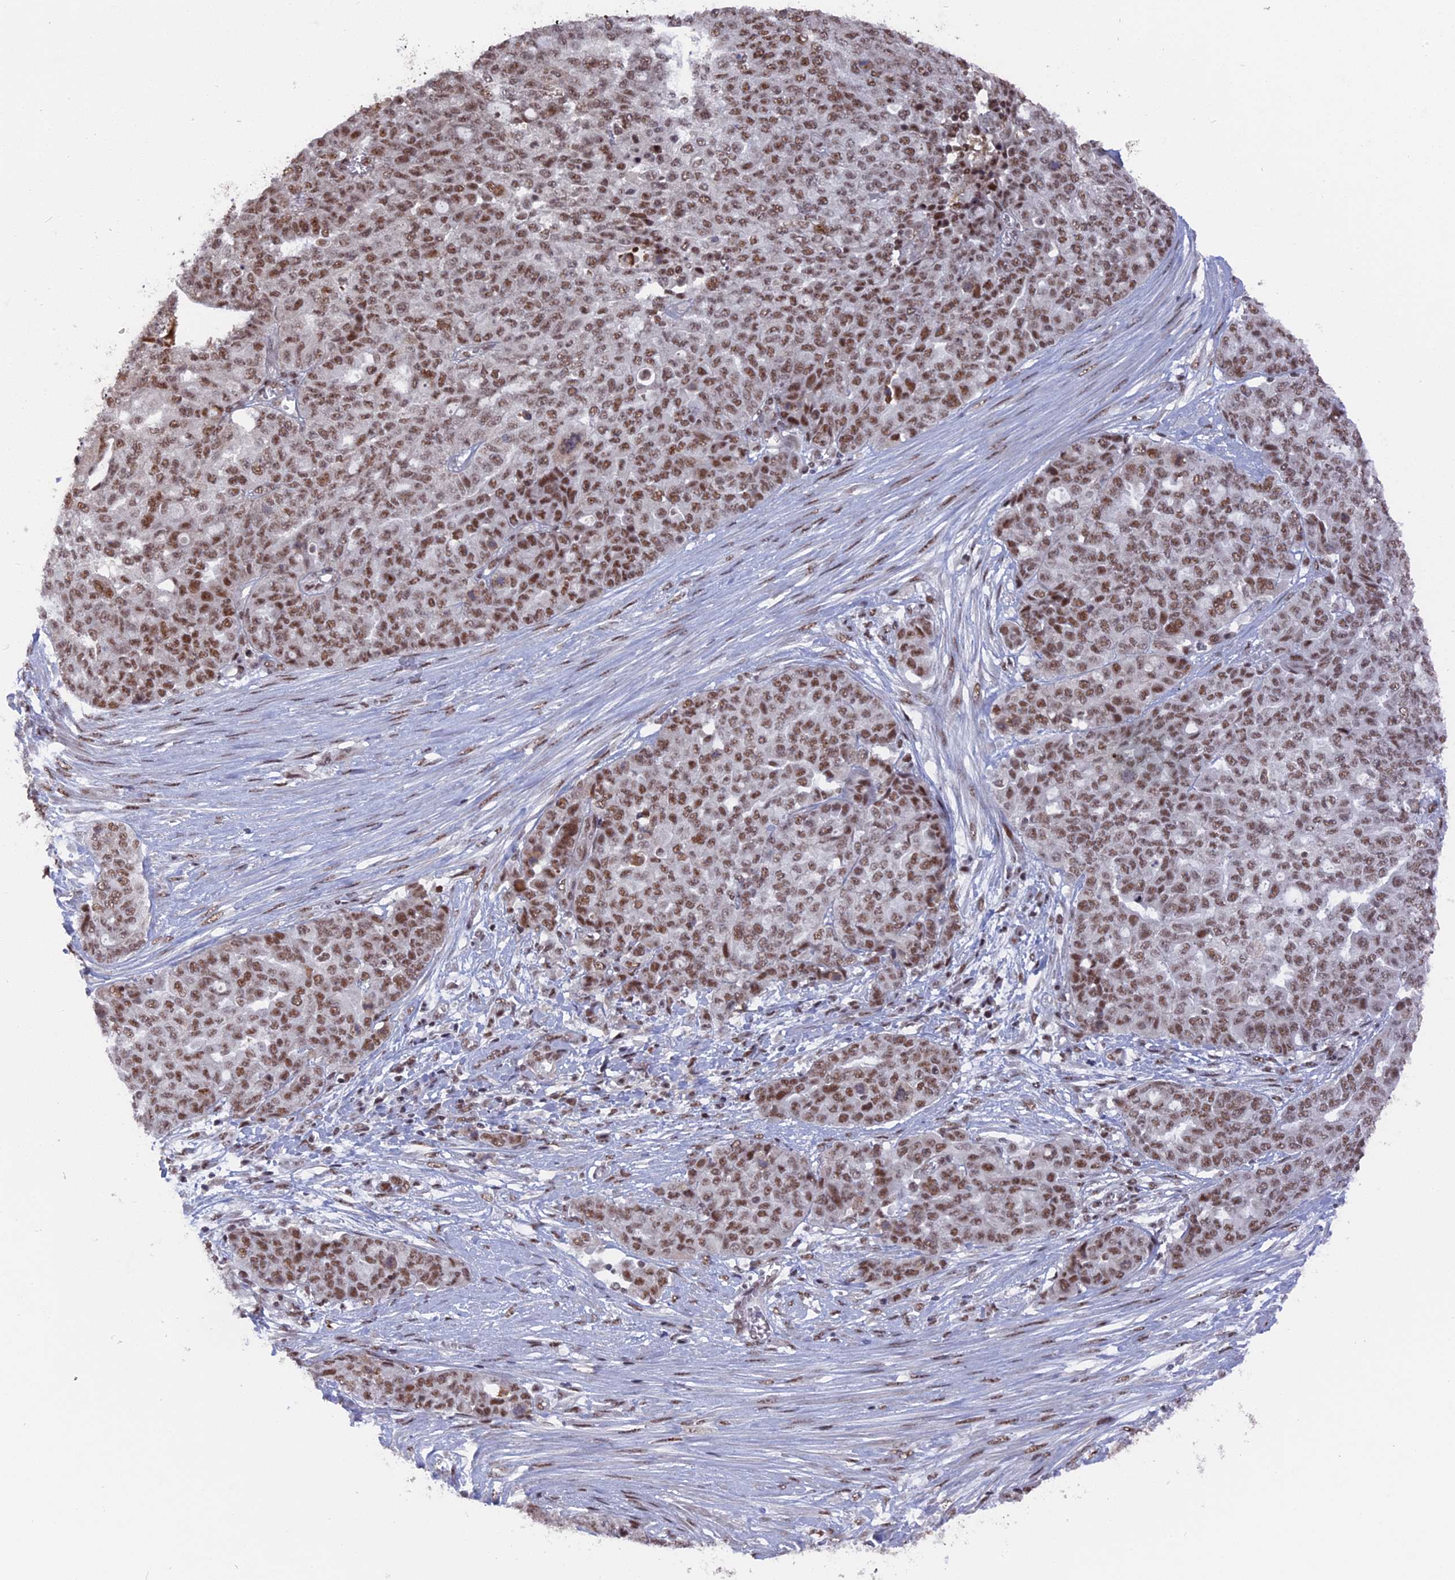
{"staining": {"intensity": "moderate", "quantity": ">75%", "location": "nuclear"}, "tissue": "ovarian cancer", "cell_type": "Tumor cells", "image_type": "cancer", "snomed": [{"axis": "morphology", "description": "Cystadenocarcinoma, serous, NOS"}, {"axis": "topography", "description": "Soft tissue"}, {"axis": "topography", "description": "Ovary"}], "caption": "Immunohistochemistry (IHC) histopathology image of neoplastic tissue: human ovarian cancer stained using immunohistochemistry (IHC) reveals medium levels of moderate protein expression localized specifically in the nuclear of tumor cells, appearing as a nuclear brown color.", "gene": "SF3A2", "patient": {"sex": "female", "age": 57}}